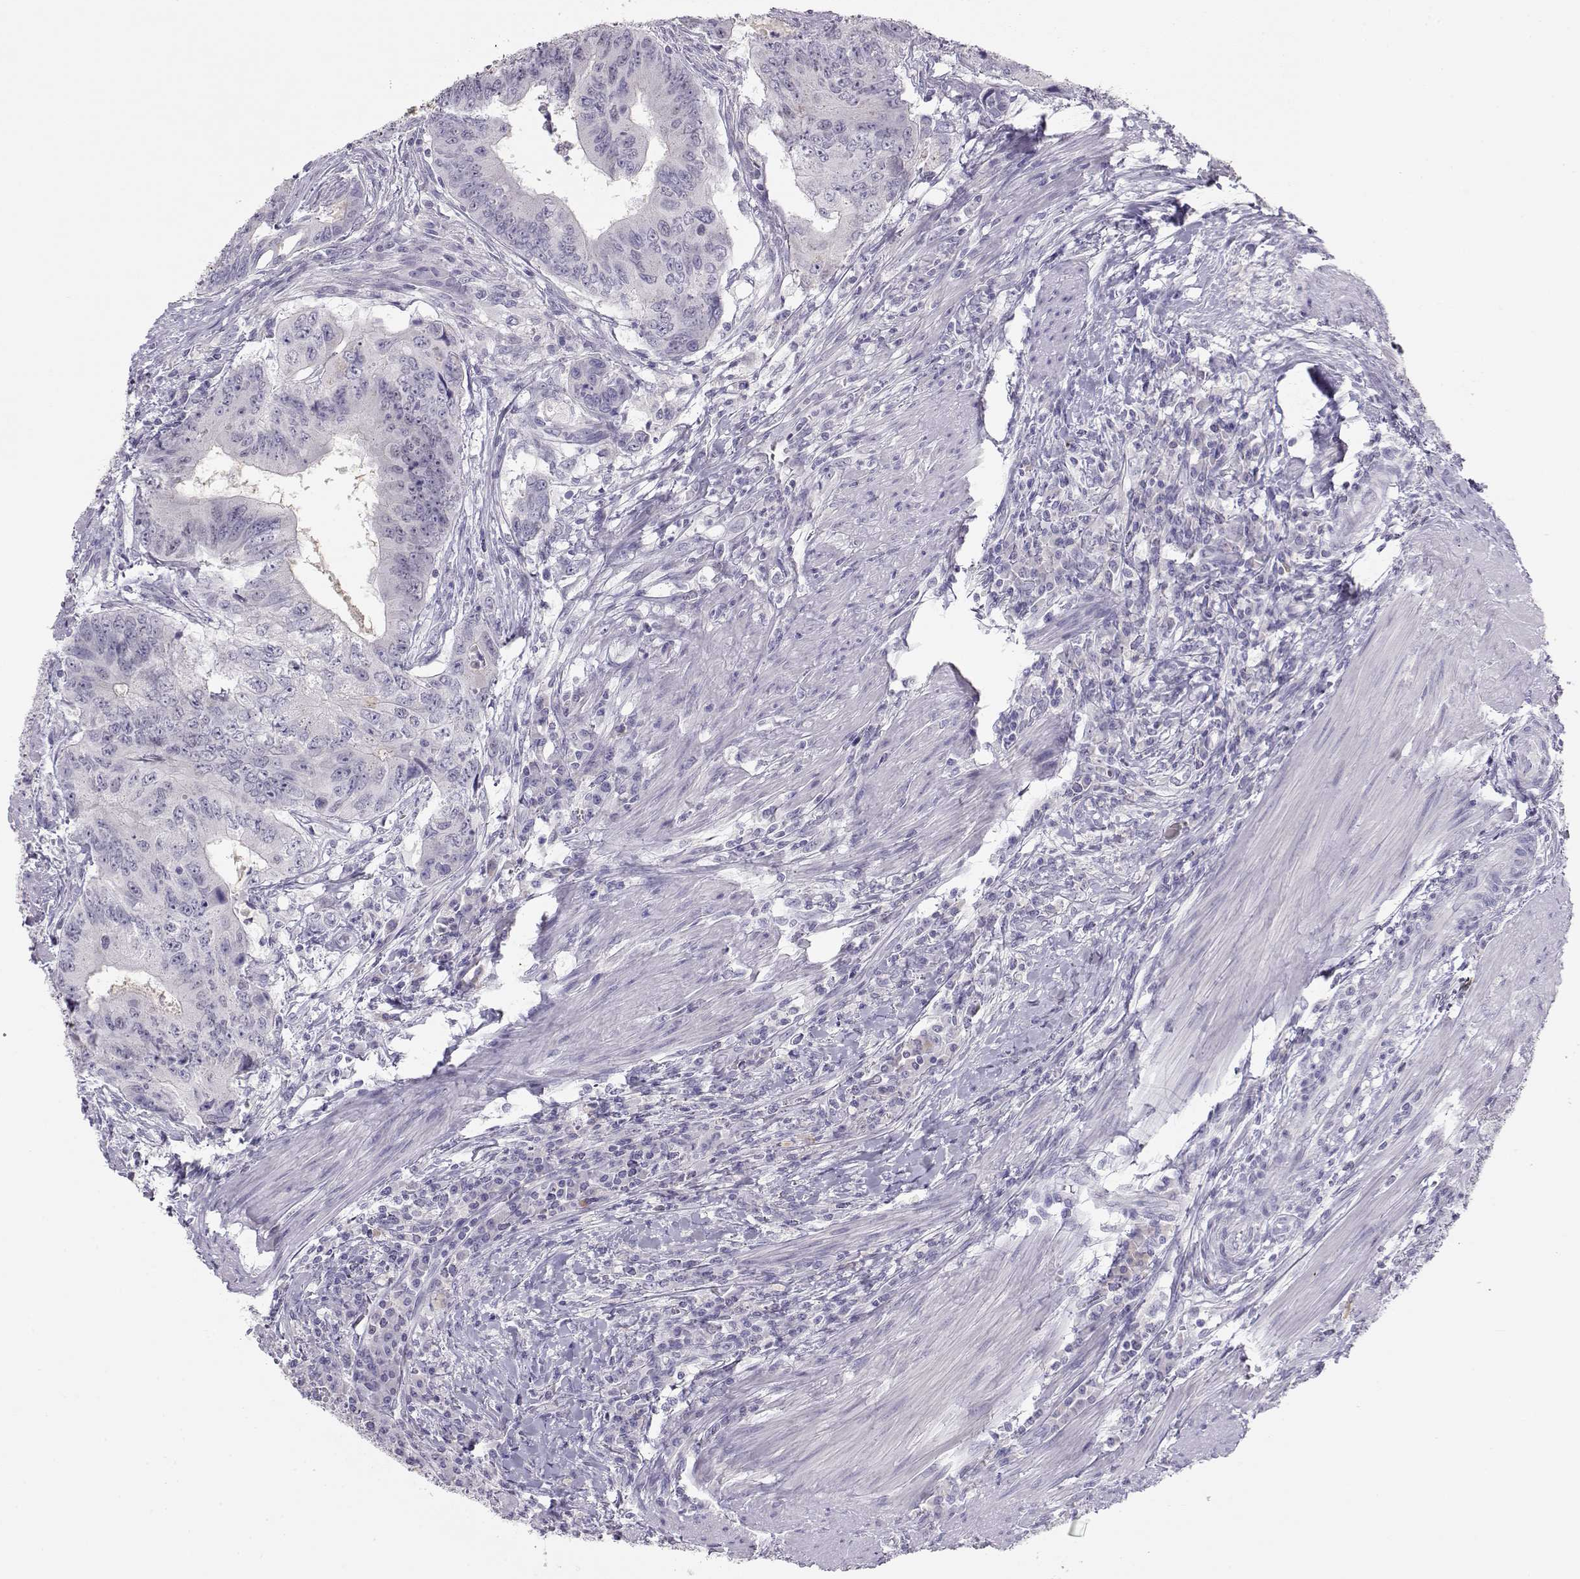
{"staining": {"intensity": "negative", "quantity": "none", "location": "none"}, "tissue": "colorectal cancer", "cell_type": "Tumor cells", "image_type": "cancer", "snomed": [{"axis": "morphology", "description": "Adenocarcinoma, NOS"}, {"axis": "topography", "description": "Colon"}], "caption": "Tumor cells show no significant positivity in colorectal cancer (adenocarcinoma).", "gene": "OPN5", "patient": {"sex": "male", "age": 53}}